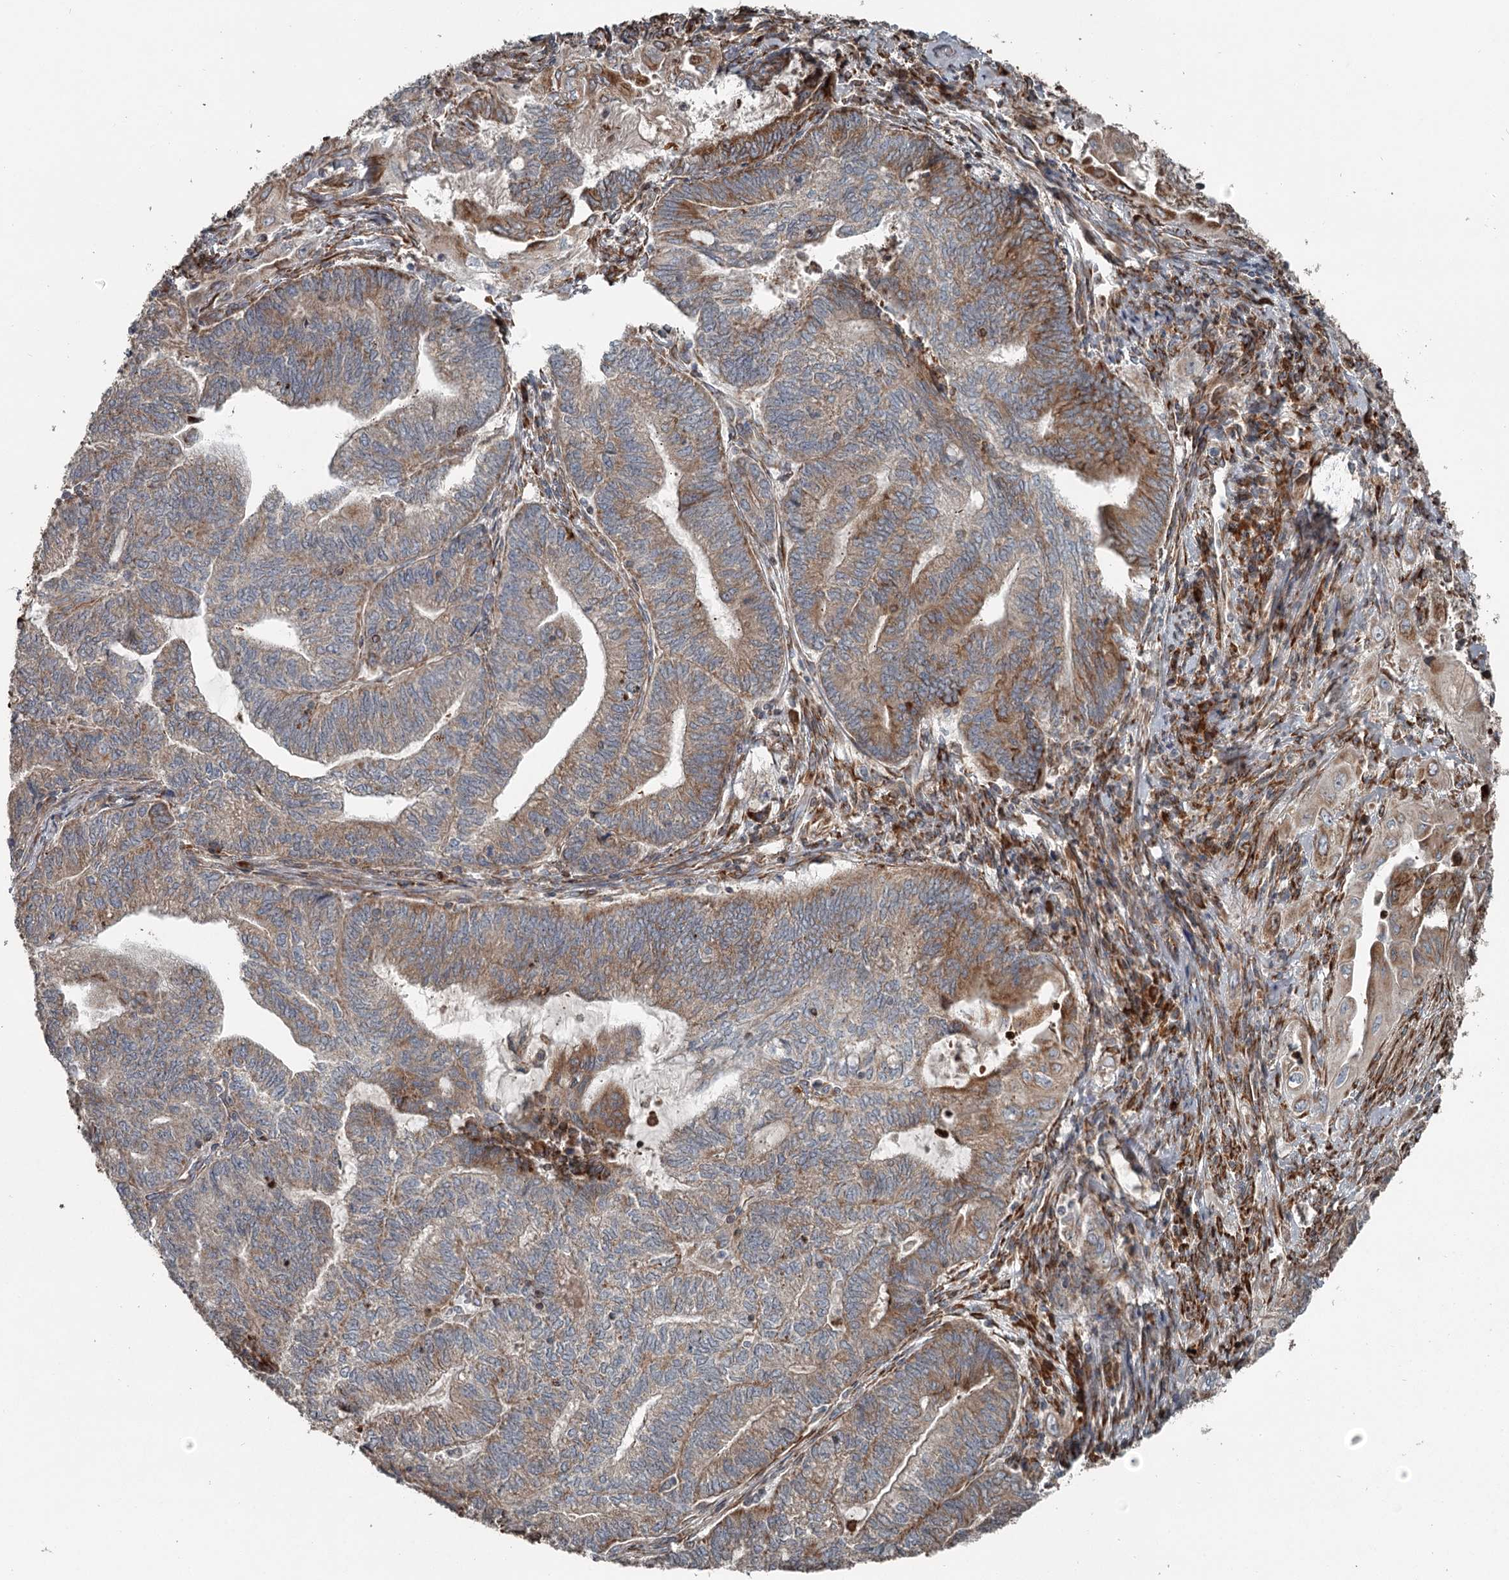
{"staining": {"intensity": "moderate", "quantity": "25%-75%", "location": "cytoplasmic/membranous"}, "tissue": "endometrial cancer", "cell_type": "Tumor cells", "image_type": "cancer", "snomed": [{"axis": "morphology", "description": "Adenocarcinoma, NOS"}, {"axis": "topography", "description": "Uterus"}, {"axis": "topography", "description": "Endometrium"}], "caption": "Approximately 25%-75% of tumor cells in endometrial cancer (adenocarcinoma) exhibit moderate cytoplasmic/membranous protein expression as visualized by brown immunohistochemical staining.", "gene": "RASSF8", "patient": {"sex": "female", "age": 70}}